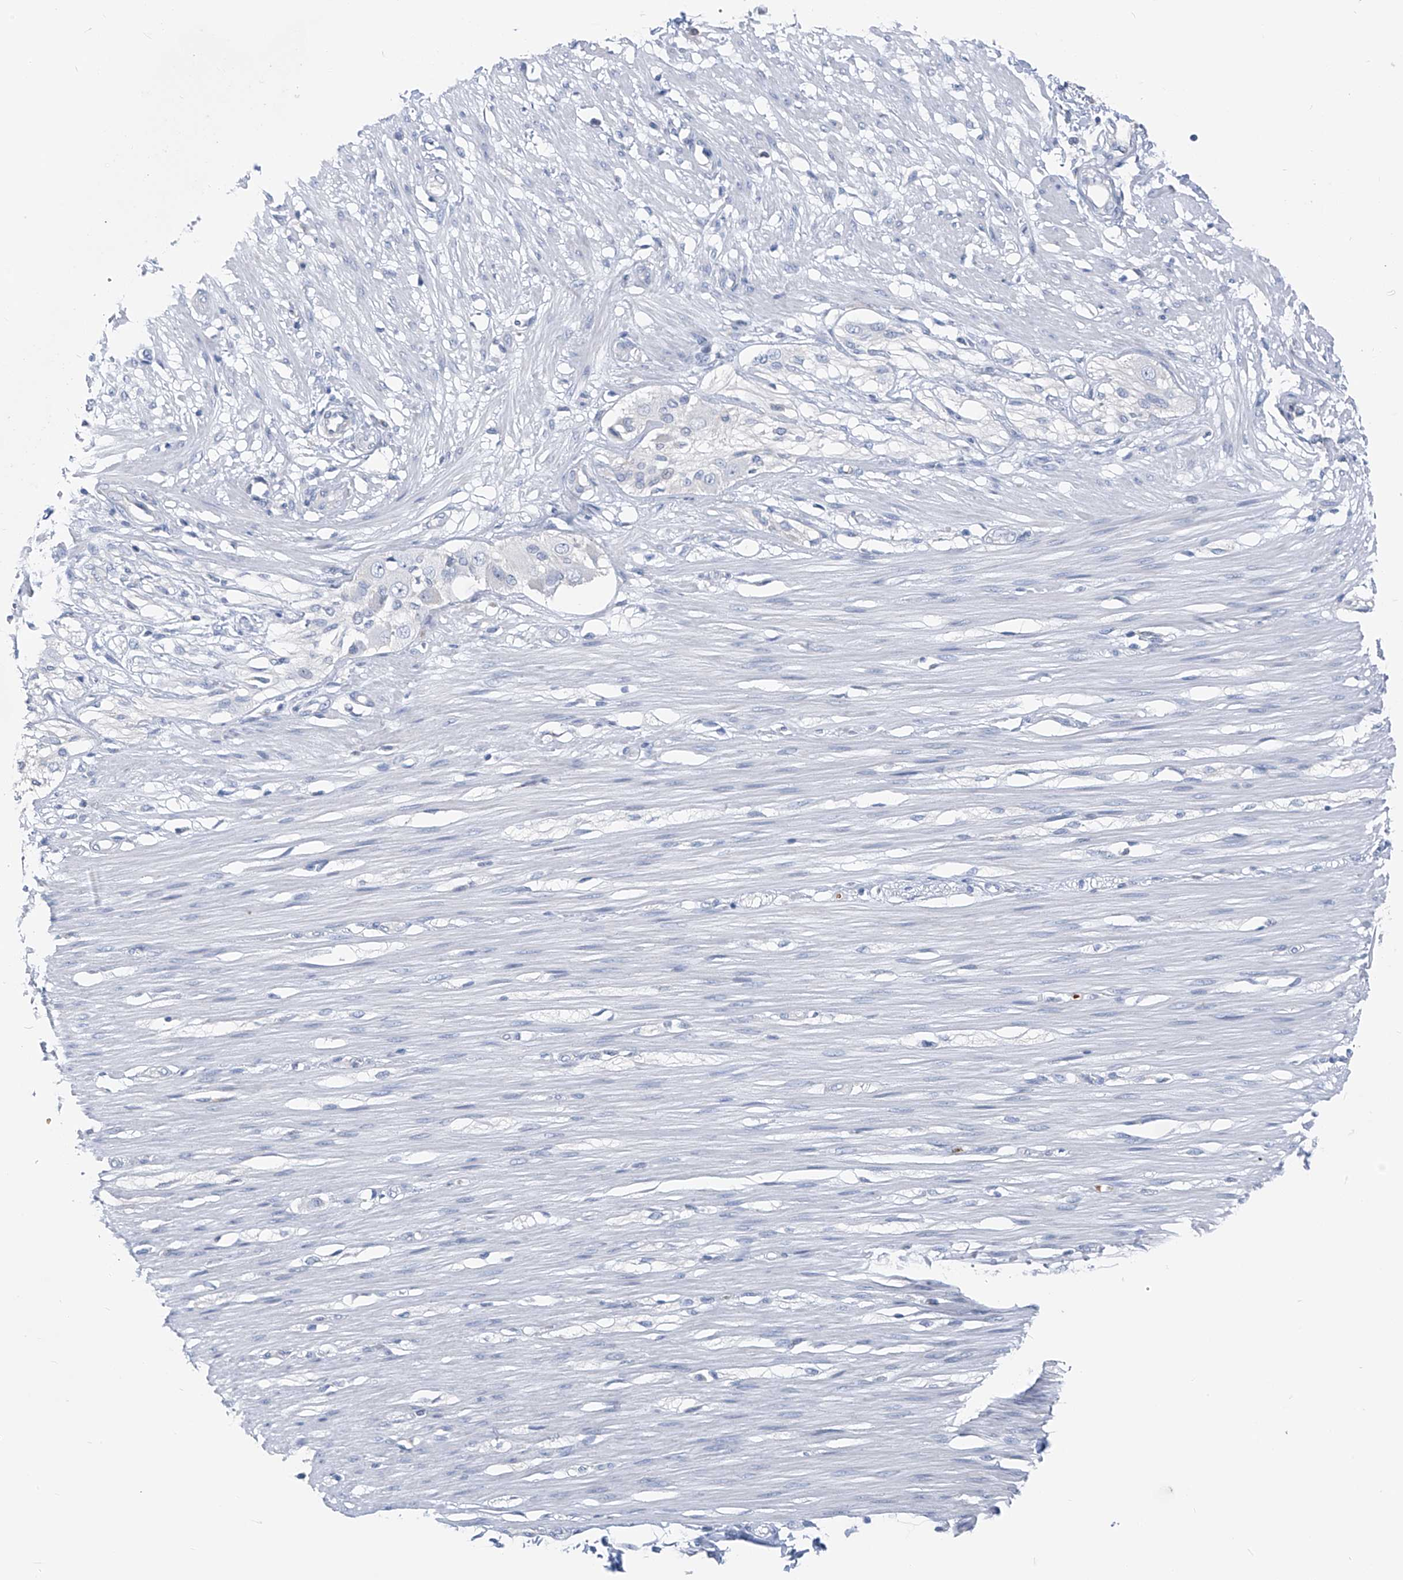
{"staining": {"intensity": "negative", "quantity": "none", "location": "none"}, "tissue": "smooth muscle", "cell_type": "Smooth muscle cells", "image_type": "normal", "snomed": [{"axis": "morphology", "description": "Normal tissue, NOS"}, {"axis": "morphology", "description": "Adenocarcinoma, NOS"}, {"axis": "topography", "description": "Colon"}, {"axis": "topography", "description": "Peripheral nerve tissue"}], "caption": "DAB (3,3'-diaminobenzidine) immunohistochemical staining of normal smooth muscle shows no significant expression in smooth muscle cells.", "gene": "FGD2", "patient": {"sex": "male", "age": 14}}